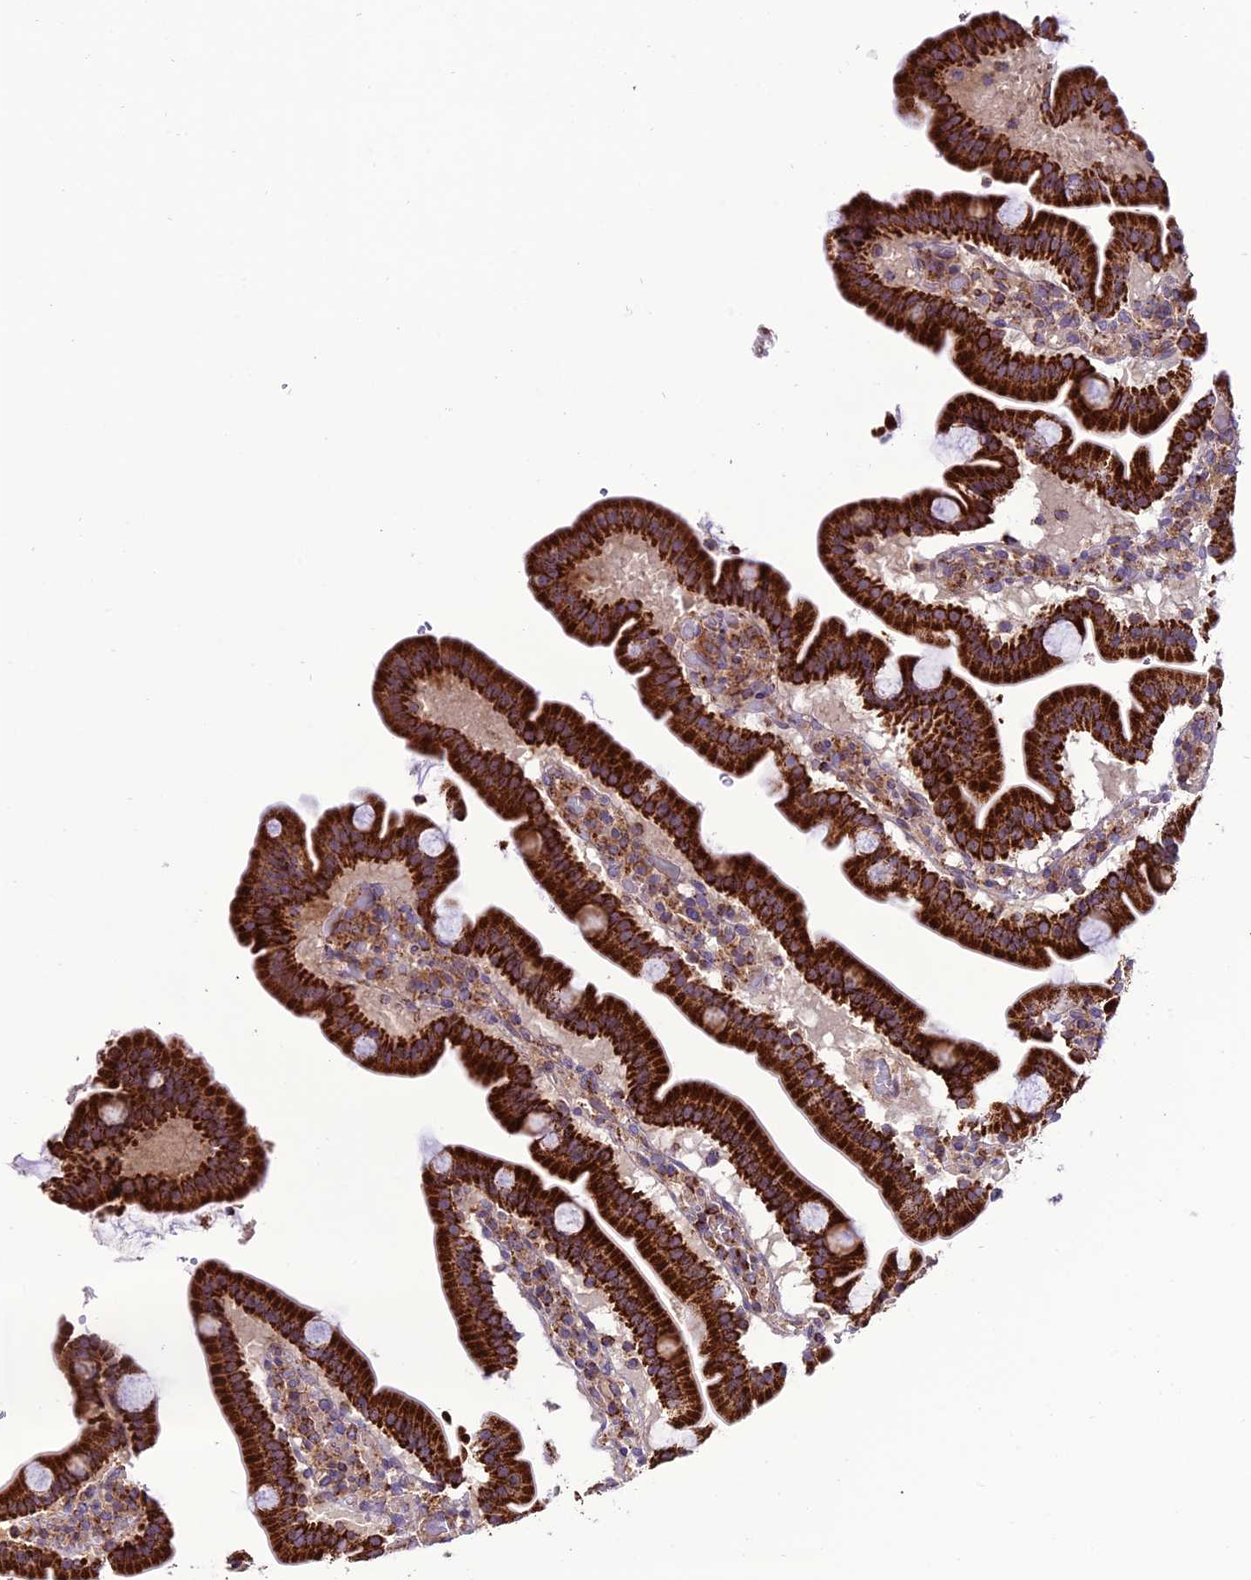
{"staining": {"intensity": "strong", "quantity": ">75%", "location": "cytoplasmic/membranous"}, "tissue": "duodenum", "cell_type": "Glandular cells", "image_type": "normal", "snomed": [{"axis": "morphology", "description": "Normal tissue, NOS"}, {"axis": "topography", "description": "Duodenum"}], "caption": "IHC image of normal duodenum: human duodenum stained using IHC demonstrates high levels of strong protein expression localized specifically in the cytoplasmic/membranous of glandular cells, appearing as a cytoplasmic/membranous brown color.", "gene": "MRPS9", "patient": {"sex": "male", "age": 55}}